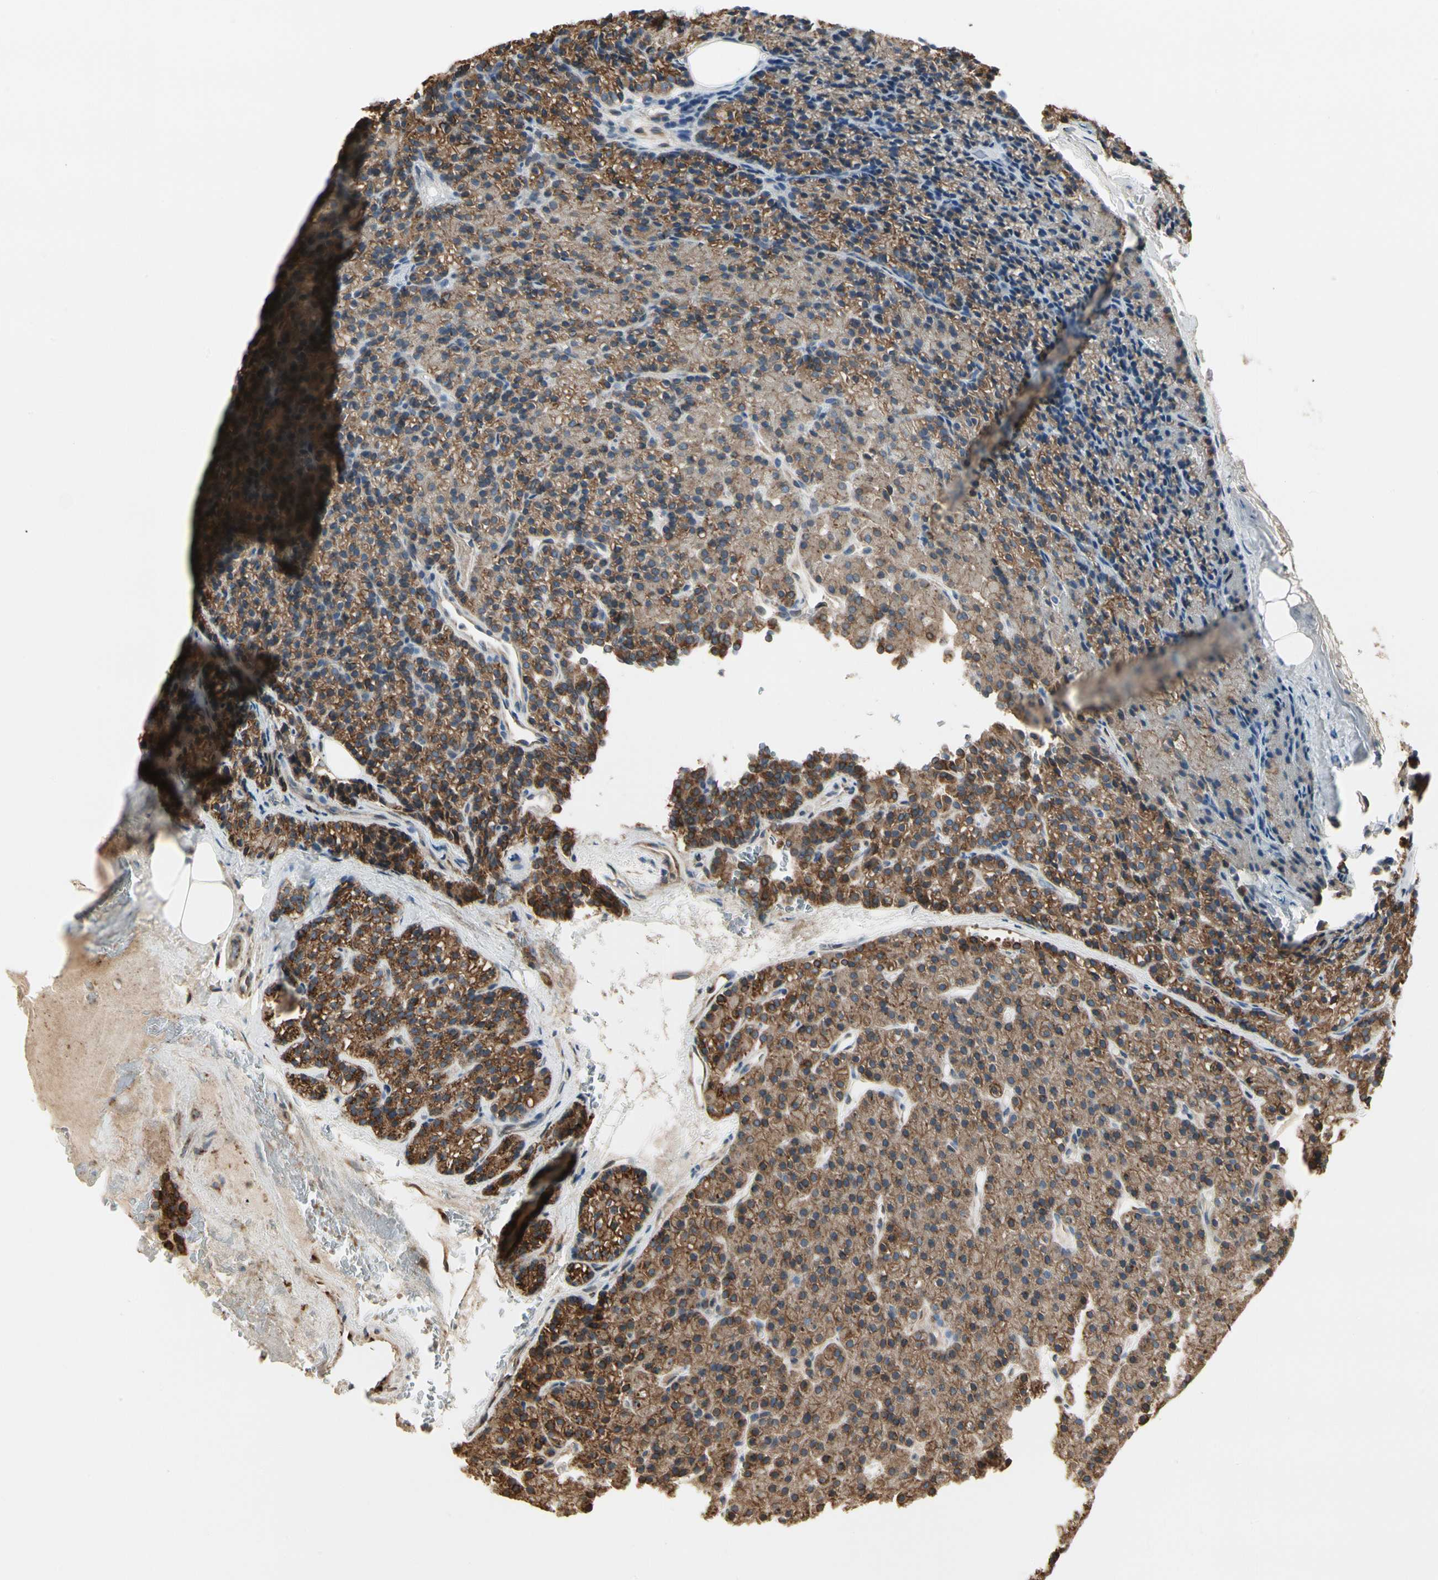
{"staining": {"intensity": "moderate", "quantity": ">75%", "location": "cytoplasmic/membranous"}, "tissue": "parathyroid gland", "cell_type": "Glandular cells", "image_type": "normal", "snomed": [{"axis": "morphology", "description": "Normal tissue, NOS"}, {"axis": "morphology", "description": "Hyperplasia, NOS"}, {"axis": "topography", "description": "Parathyroid gland"}], "caption": "Moderate cytoplasmic/membranous expression is appreciated in approximately >75% of glandular cells in benign parathyroid gland.", "gene": "NUCB2", "patient": {"sex": "male", "age": 44}}